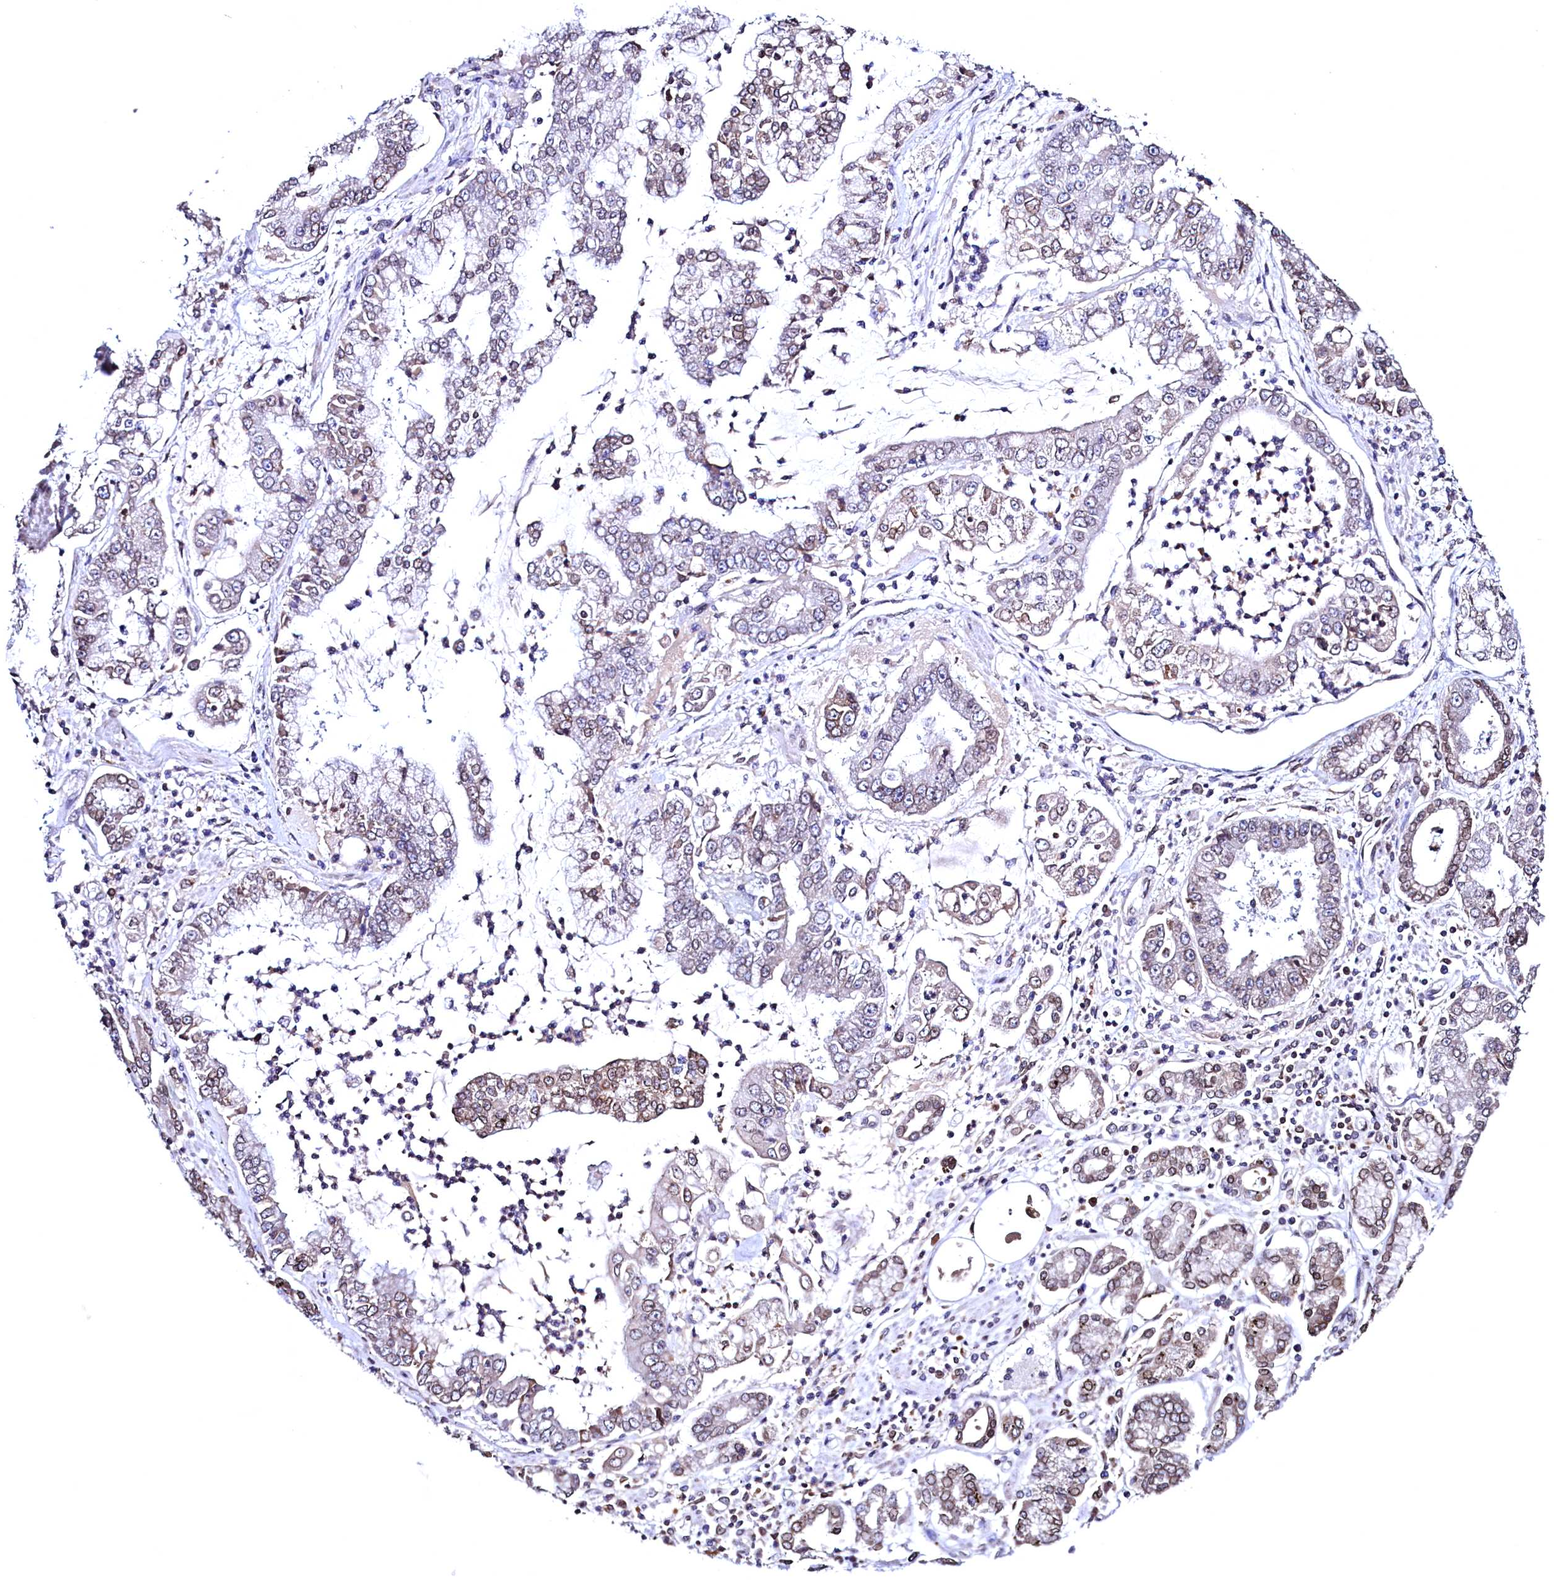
{"staining": {"intensity": "moderate", "quantity": "<25%", "location": "cytoplasmic/membranous,nuclear"}, "tissue": "stomach cancer", "cell_type": "Tumor cells", "image_type": "cancer", "snomed": [{"axis": "morphology", "description": "Adenocarcinoma, NOS"}, {"axis": "topography", "description": "Stomach"}], "caption": "Stomach cancer stained with a protein marker shows moderate staining in tumor cells.", "gene": "HAND1", "patient": {"sex": "male", "age": 76}}